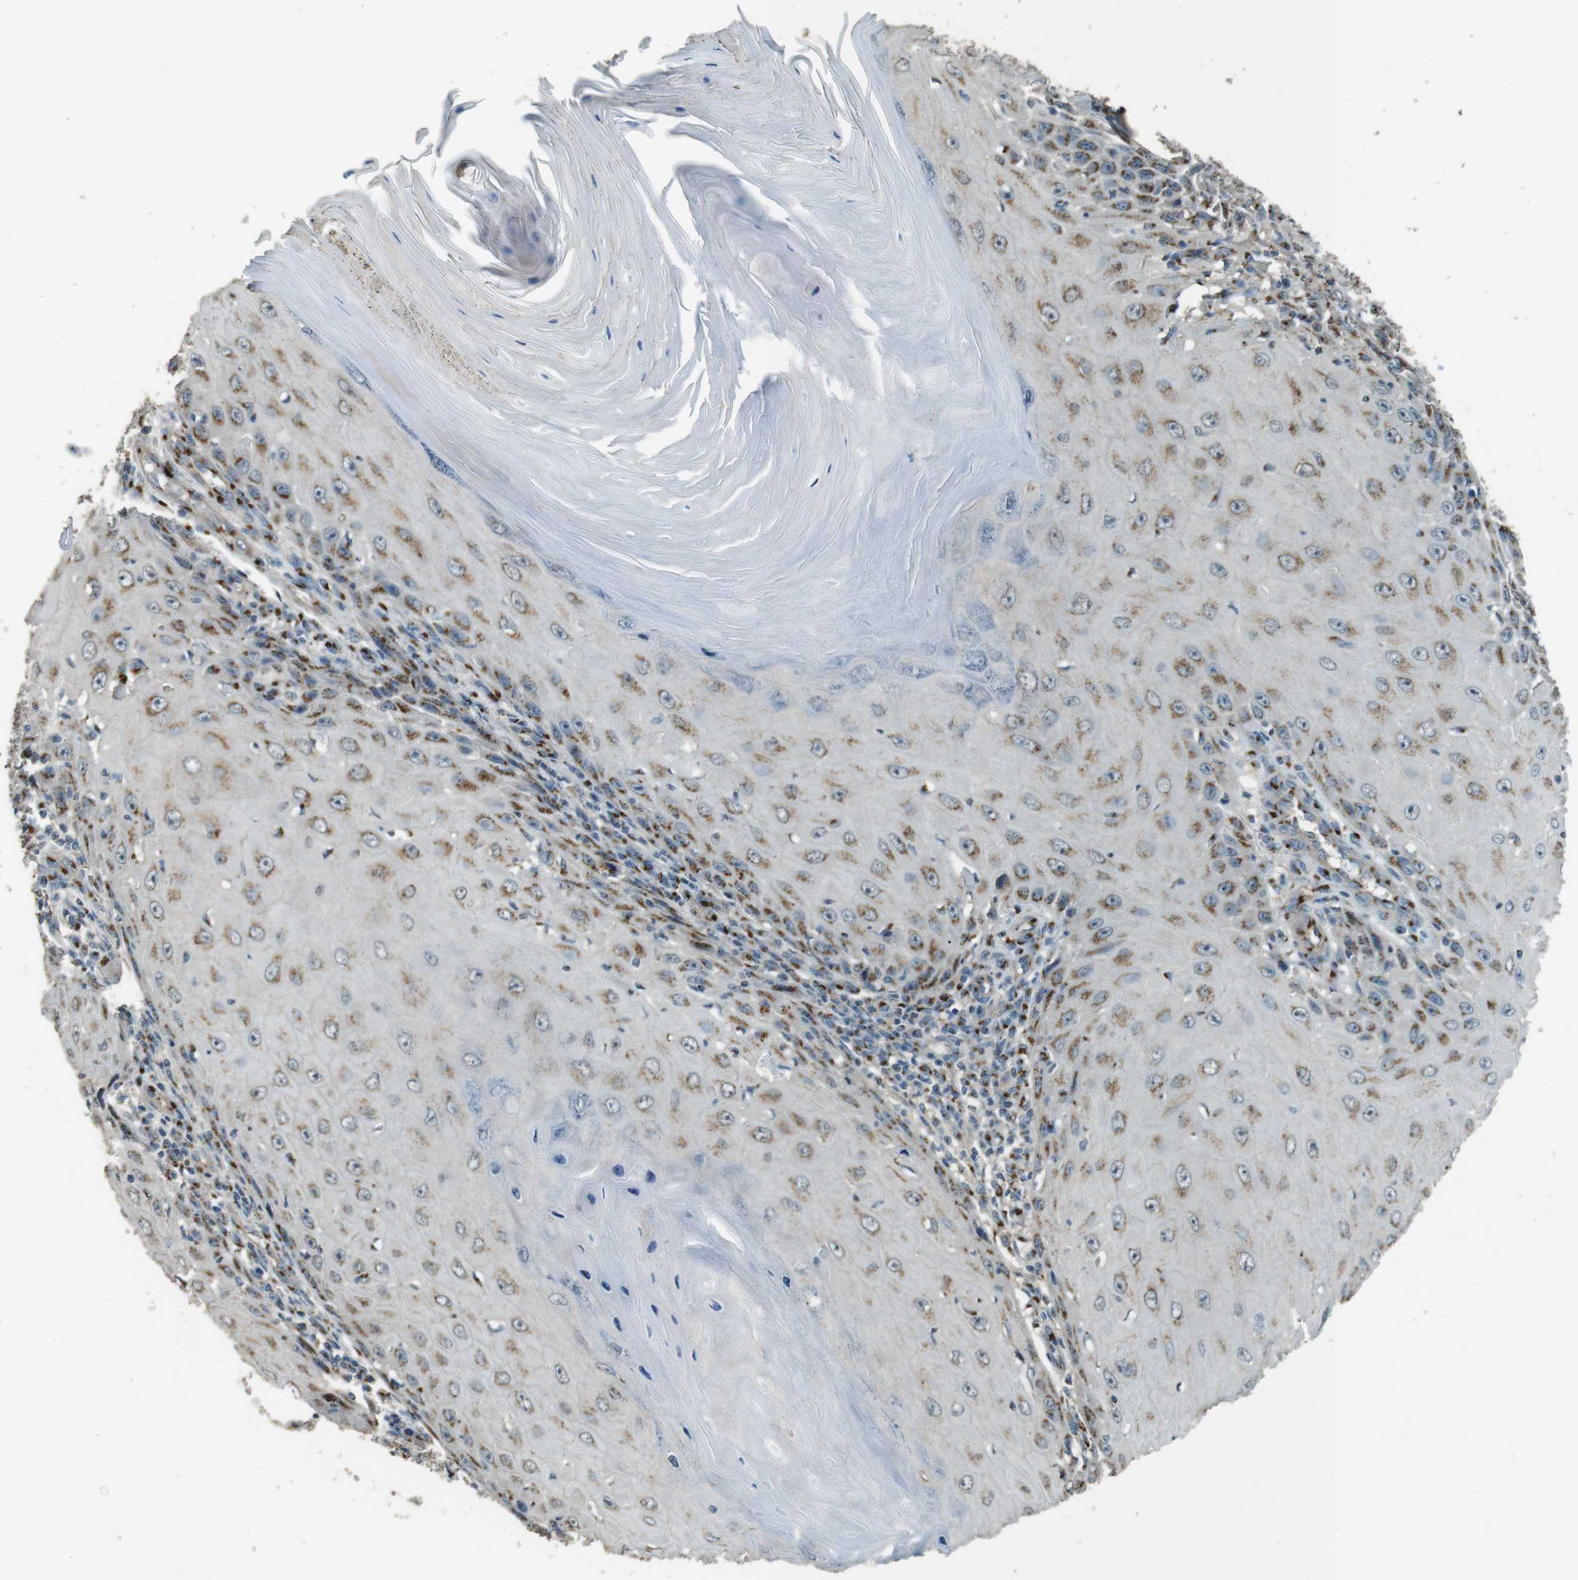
{"staining": {"intensity": "moderate", "quantity": ">75%", "location": "cytoplasmic/membranous"}, "tissue": "skin cancer", "cell_type": "Tumor cells", "image_type": "cancer", "snomed": [{"axis": "morphology", "description": "Squamous cell carcinoma, NOS"}, {"axis": "topography", "description": "Skin"}], "caption": "Immunohistochemistry image of squamous cell carcinoma (skin) stained for a protein (brown), which demonstrates medium levels of moderate cytoplasmic/membranous expression in approximately >75% of tumor cells.", "gene": "TMEM115", "patient": {"sex": "female", "age": 73}}